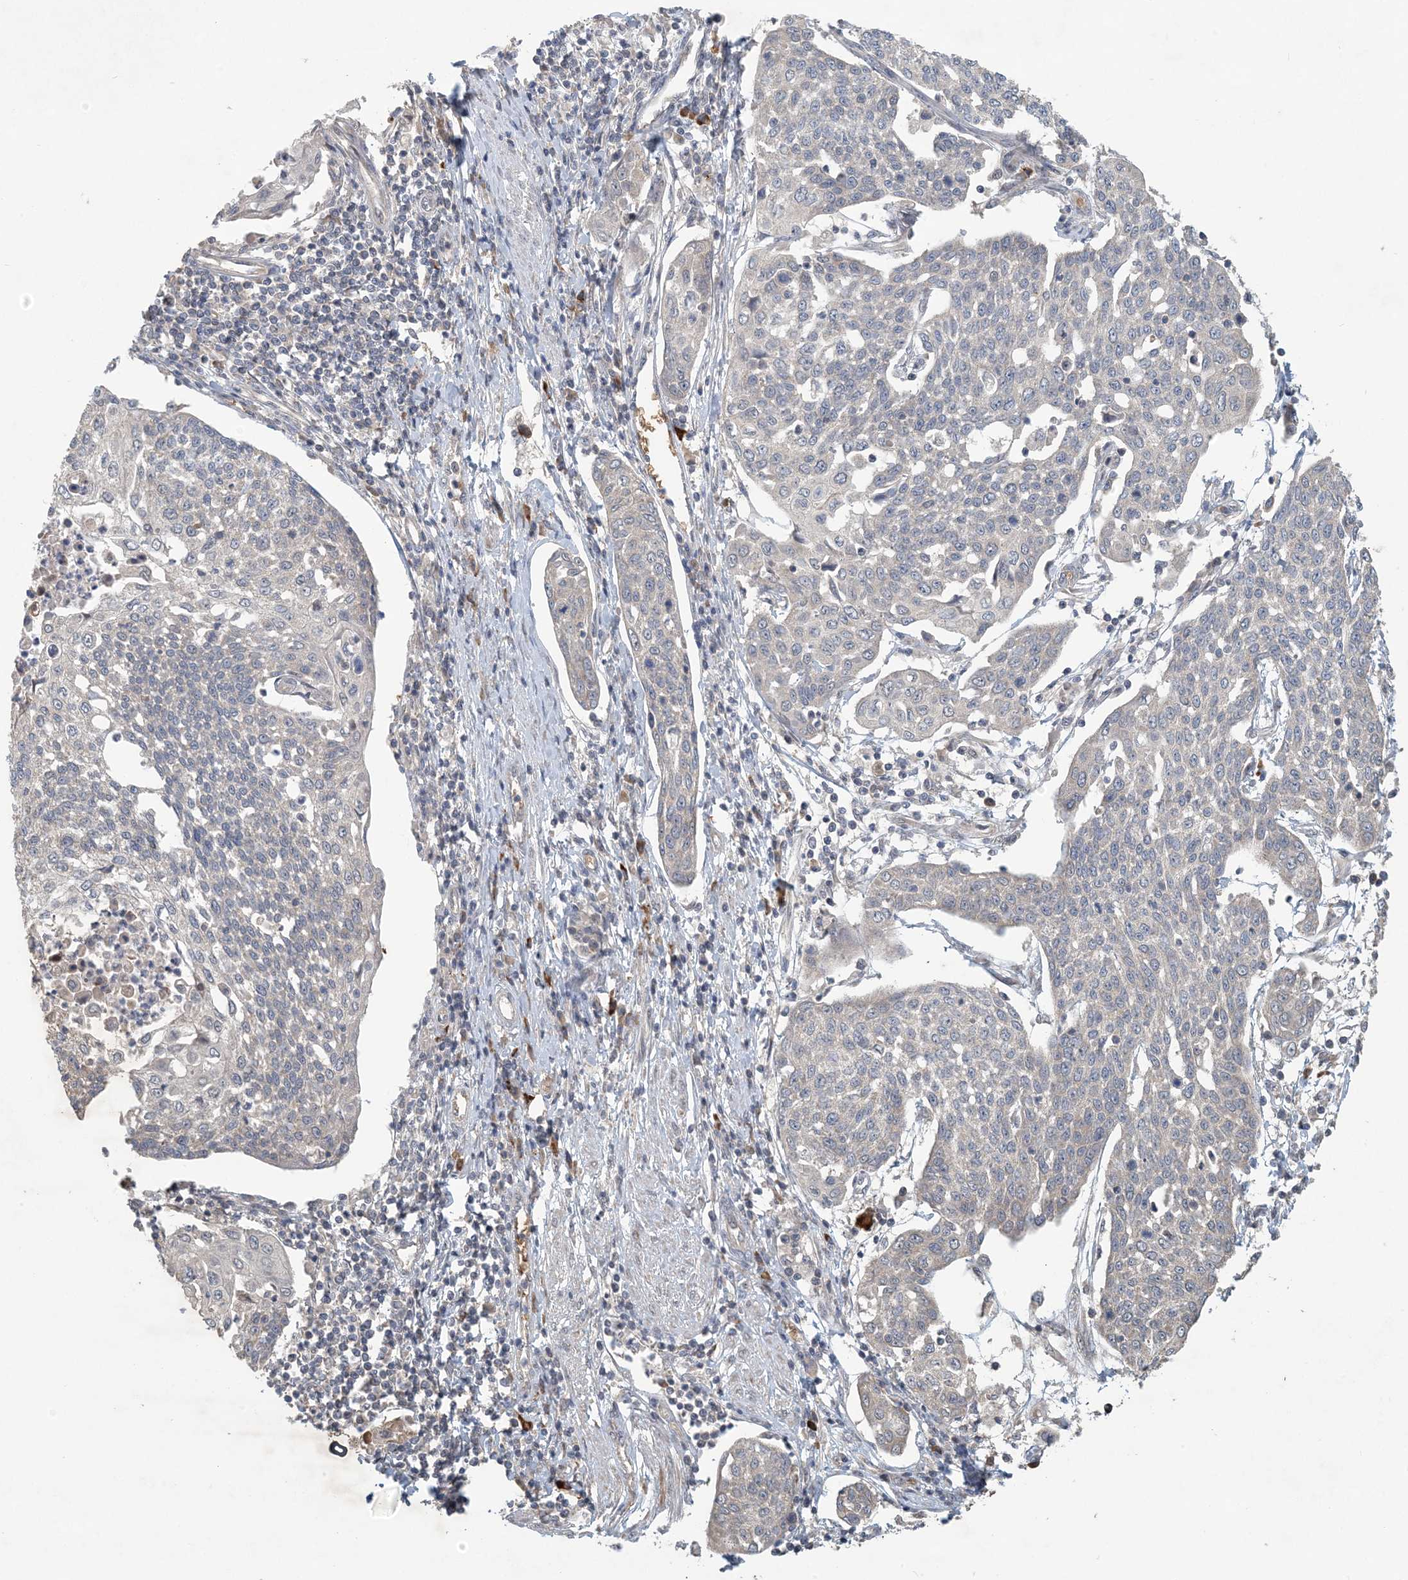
{"staining": {"intensity": "negative", "quantity": "none", "location": "none"}, "tissue": "cervical cancer", "cell_type": "Tumor cells", "image_type": "cancer", "snomed": [{"axis": "morphology", "description": "Squamous cell carcinoma, NOS"}, {"axis": "topography", "description": "Cervix"}], "caption": "Immunohistochemistry (IHC) histopathology image of human cervical cancer (squamous cell carcinoma) stained for a protein (brown), which reveals no positivity in tumor cells.", "gene": "PUSL1", "patient": {"sex": "female", "age": 34}}